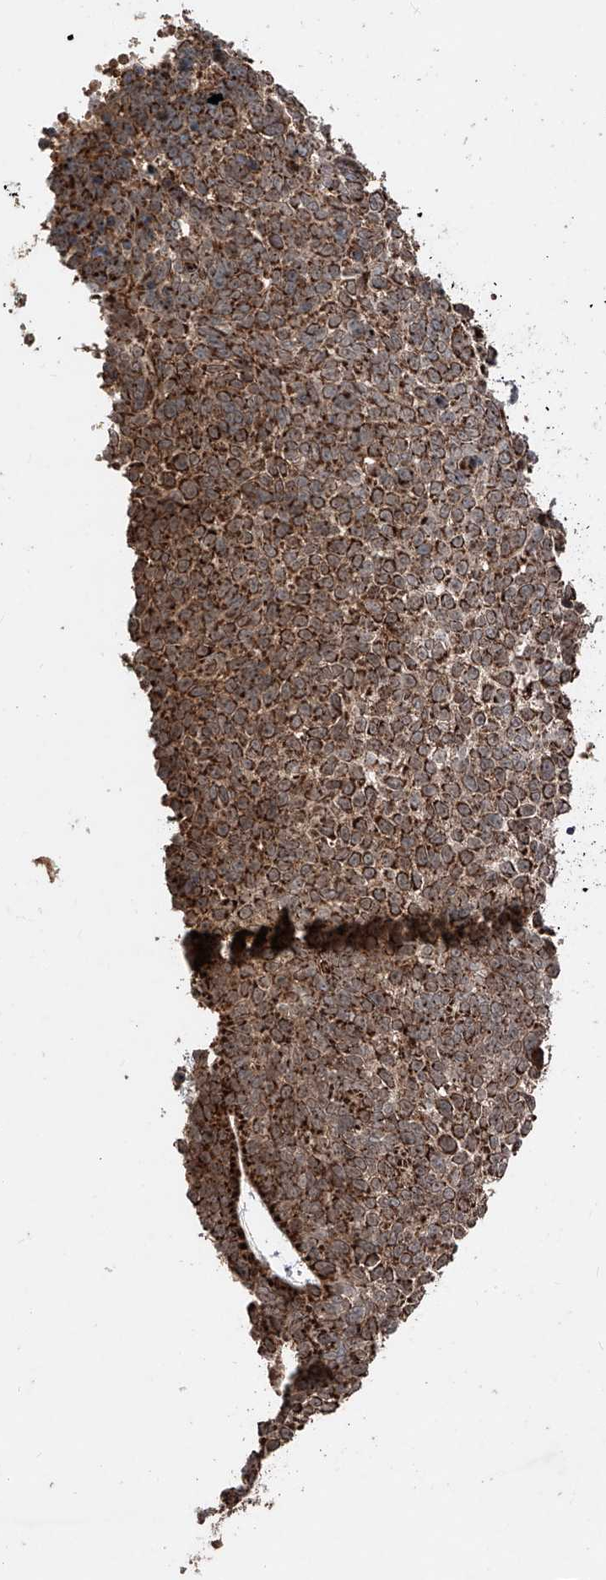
{"staining": {"intensity": "strong", "quantity": ">75%", "location": "cytoplasmic/membranous"}, "tissue": "skin cancer", "cell_type": "Tumor cells", "image_type": "cancer", "snomed": [{"axis": "morphology", "description": "Basal cell carcinoma"}, {"axis": "topography", "description": "Skin"}], "caption": "The histopathology image demonstrates immunohistochemical staining of skin basal cell carcinoma. There is strong cytoplasmic/membranous positivity is identified in approximately >75% of tumor cells. The protein of interest is shown in brown color, while the nuclei are stained blue.", "gene": "ZSCAN29", "patient": {"sex": "female", "age": 81}}